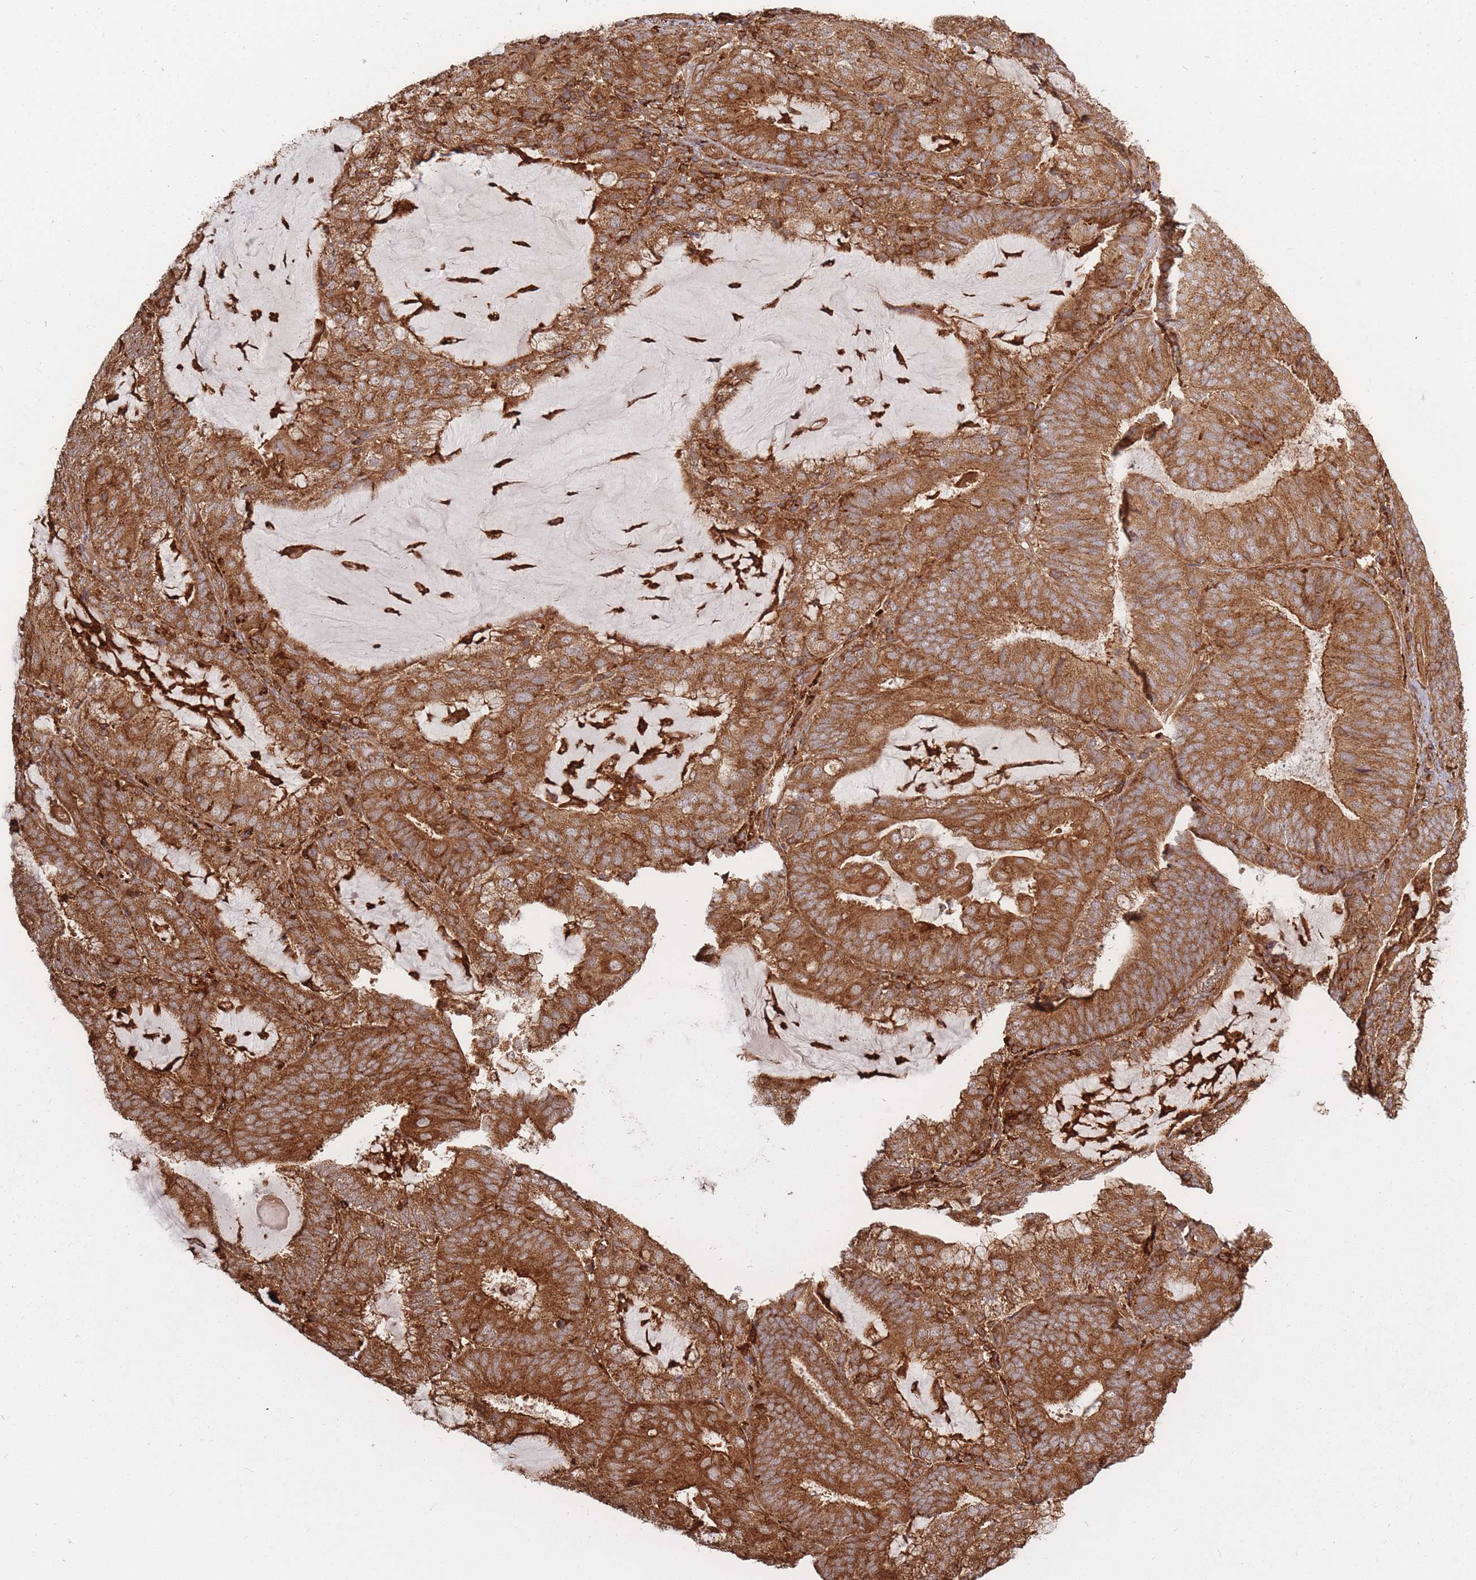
{"staining": {"intensity": "strong", "quantity": ">75%", "location": "cytoplasmic/membranous"}, "tissue": "endometrial cancer", "cell_type": "Tumor cells", "image_type": "cancer", "snomed": [{"axis": "morphology", "description": "Adenocarcinoma, NOS"}, {"axis": "topography", "description": "Endometrium"}], "caption": "Immunohistochemistry (DAB) staining of human adenocarcinoma (endometrial) exhibits strong cytoplasmic/membranous protein staining in about >75% of tumor cells.", "gene": "RASSF2", "patient": {"sex": "female", "age": 81}}